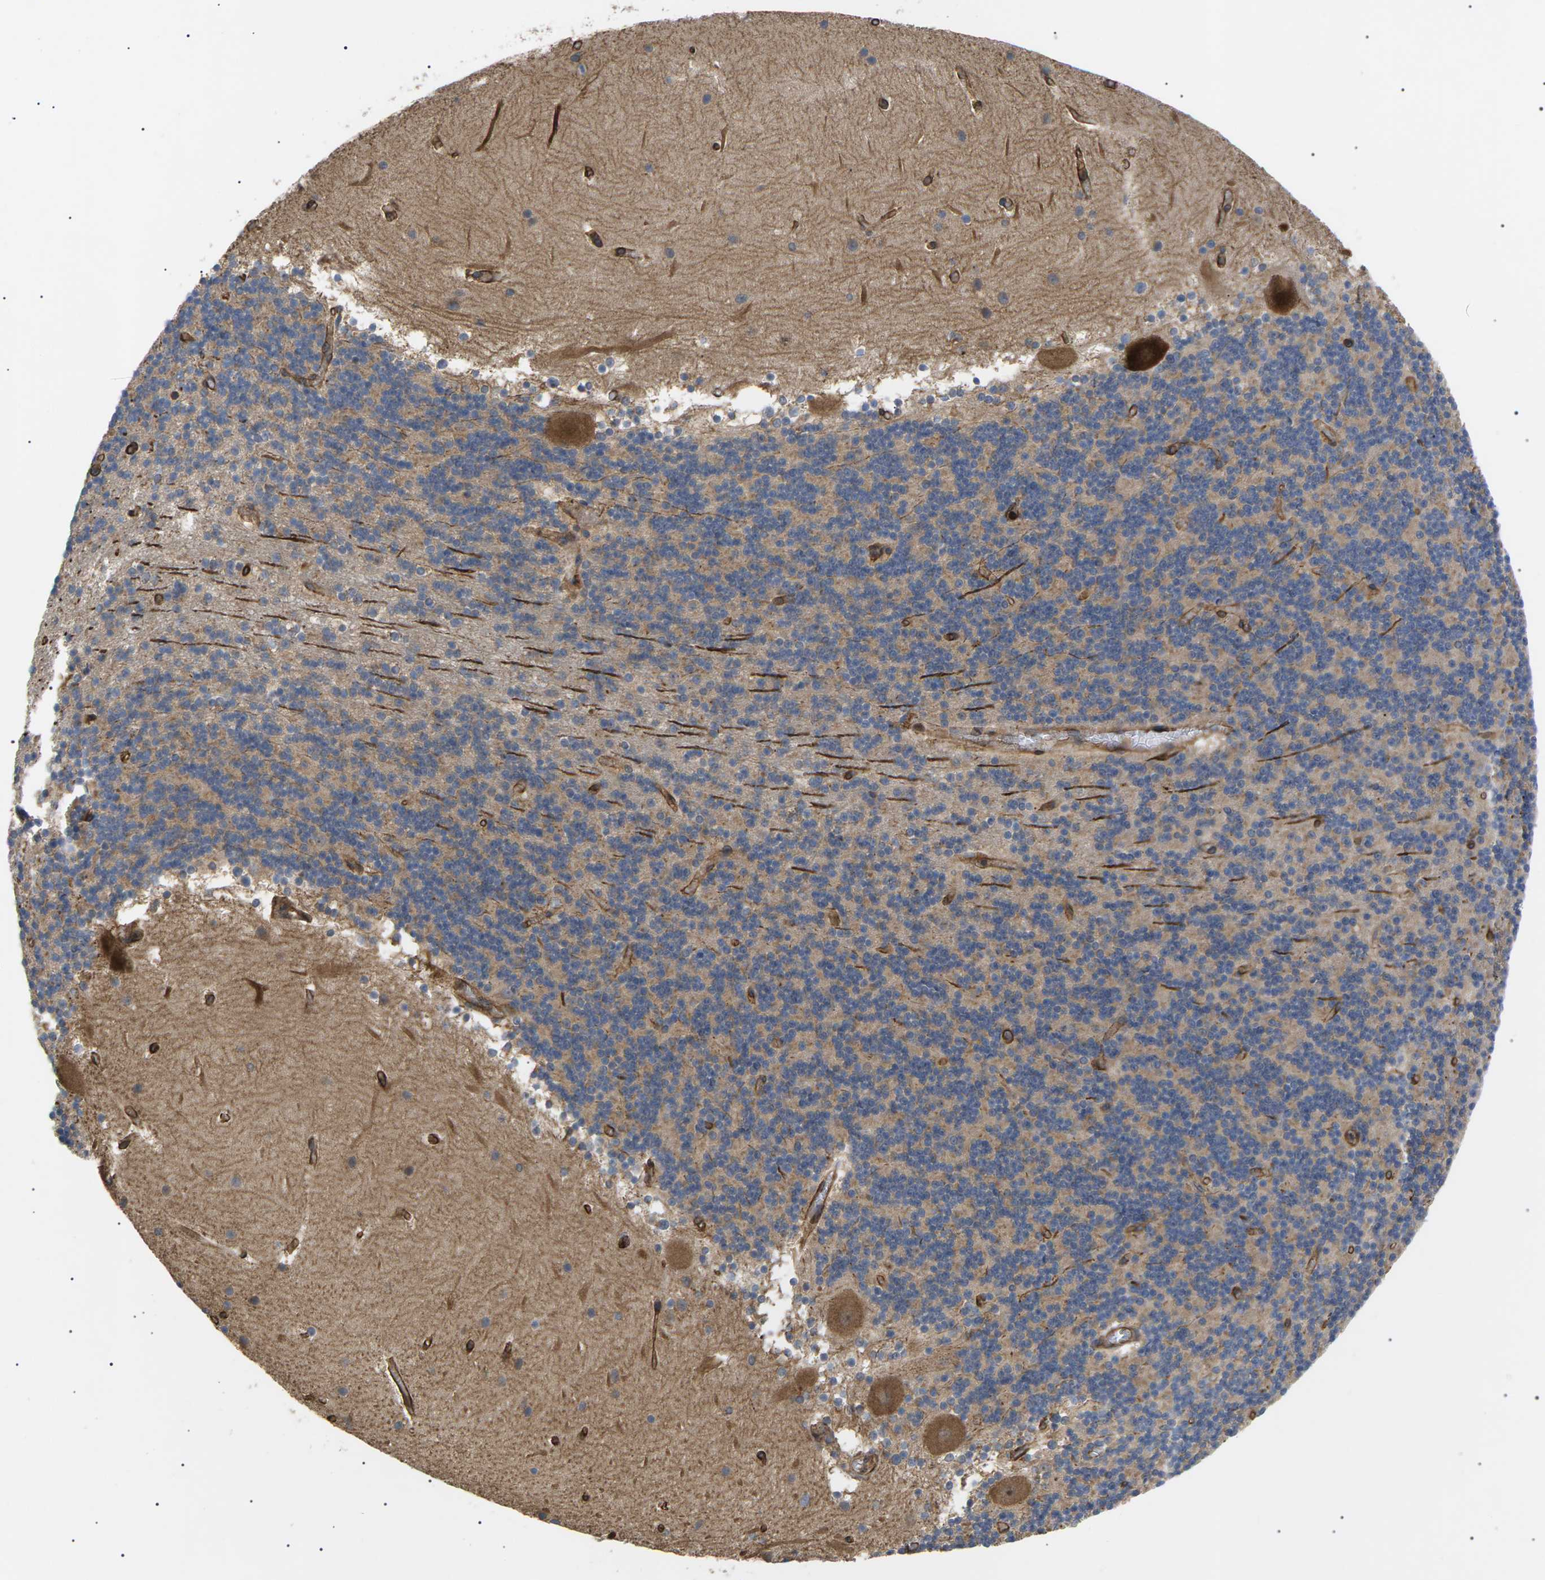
{"staining": {"intensity": "weak", "quantity": ">75%", "location": "cytoplasmic/membranous"}, "tissue": "cerebellum", "cell_type": "Cells in granular layer", "image_type": "normal", "snomed": [{"axis": "morphology", "description": "Normal tissue, NOS"}, {"axis": "topography", "description": "Cerebellum"}], "caption": "The photomicrograph demonstrates staining of normal cerebellum, revealing weak cytoplasmic/membranous protein staining (brown color) within cells in granular layer. (IHC, brightfield microscopy, high magnification).", "gene": "TMTC4", "patient": {"sex": "male", "age": 45}}